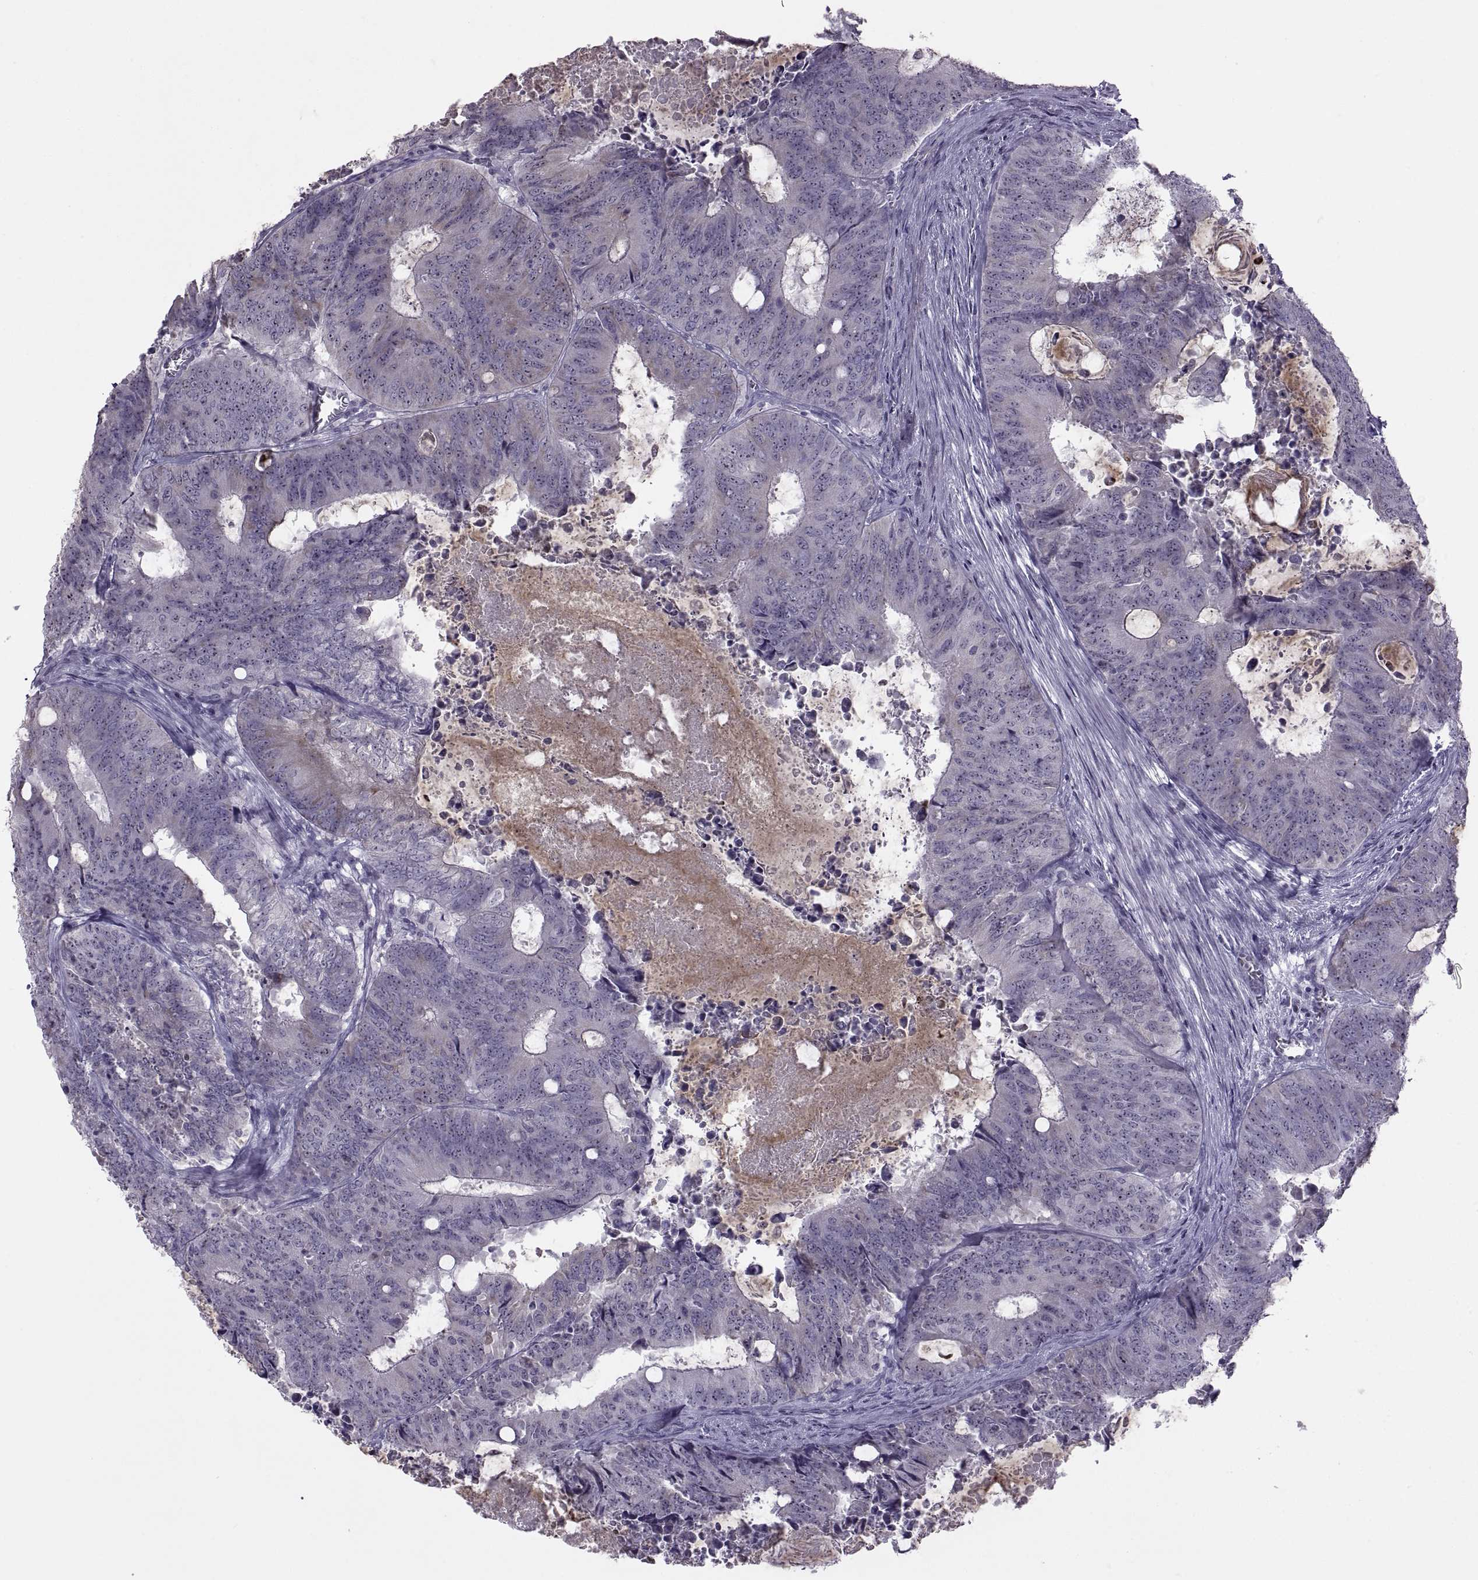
{"staining": {"intensity": "negative", "quantity": "none", "location": "none"}, "tissue": "colorectal cancer", "cell_type": "Tumor cells", "image_type": "cancer", "snomed": [{"axis": "morphology", "description": "Adenocarcinoma, NOS"}, {"axis": "topography", "description": "Colon"}], "caption": "Immunohistochemical staining of colorectal adenocarcinoma exhibits no significant expression in tumor cells. (Immunohistochemistry (ihc), brightfield microscopy, high magnification).", "gene": "ASIC2", "patient": {"sex": "male", "age": 67}}